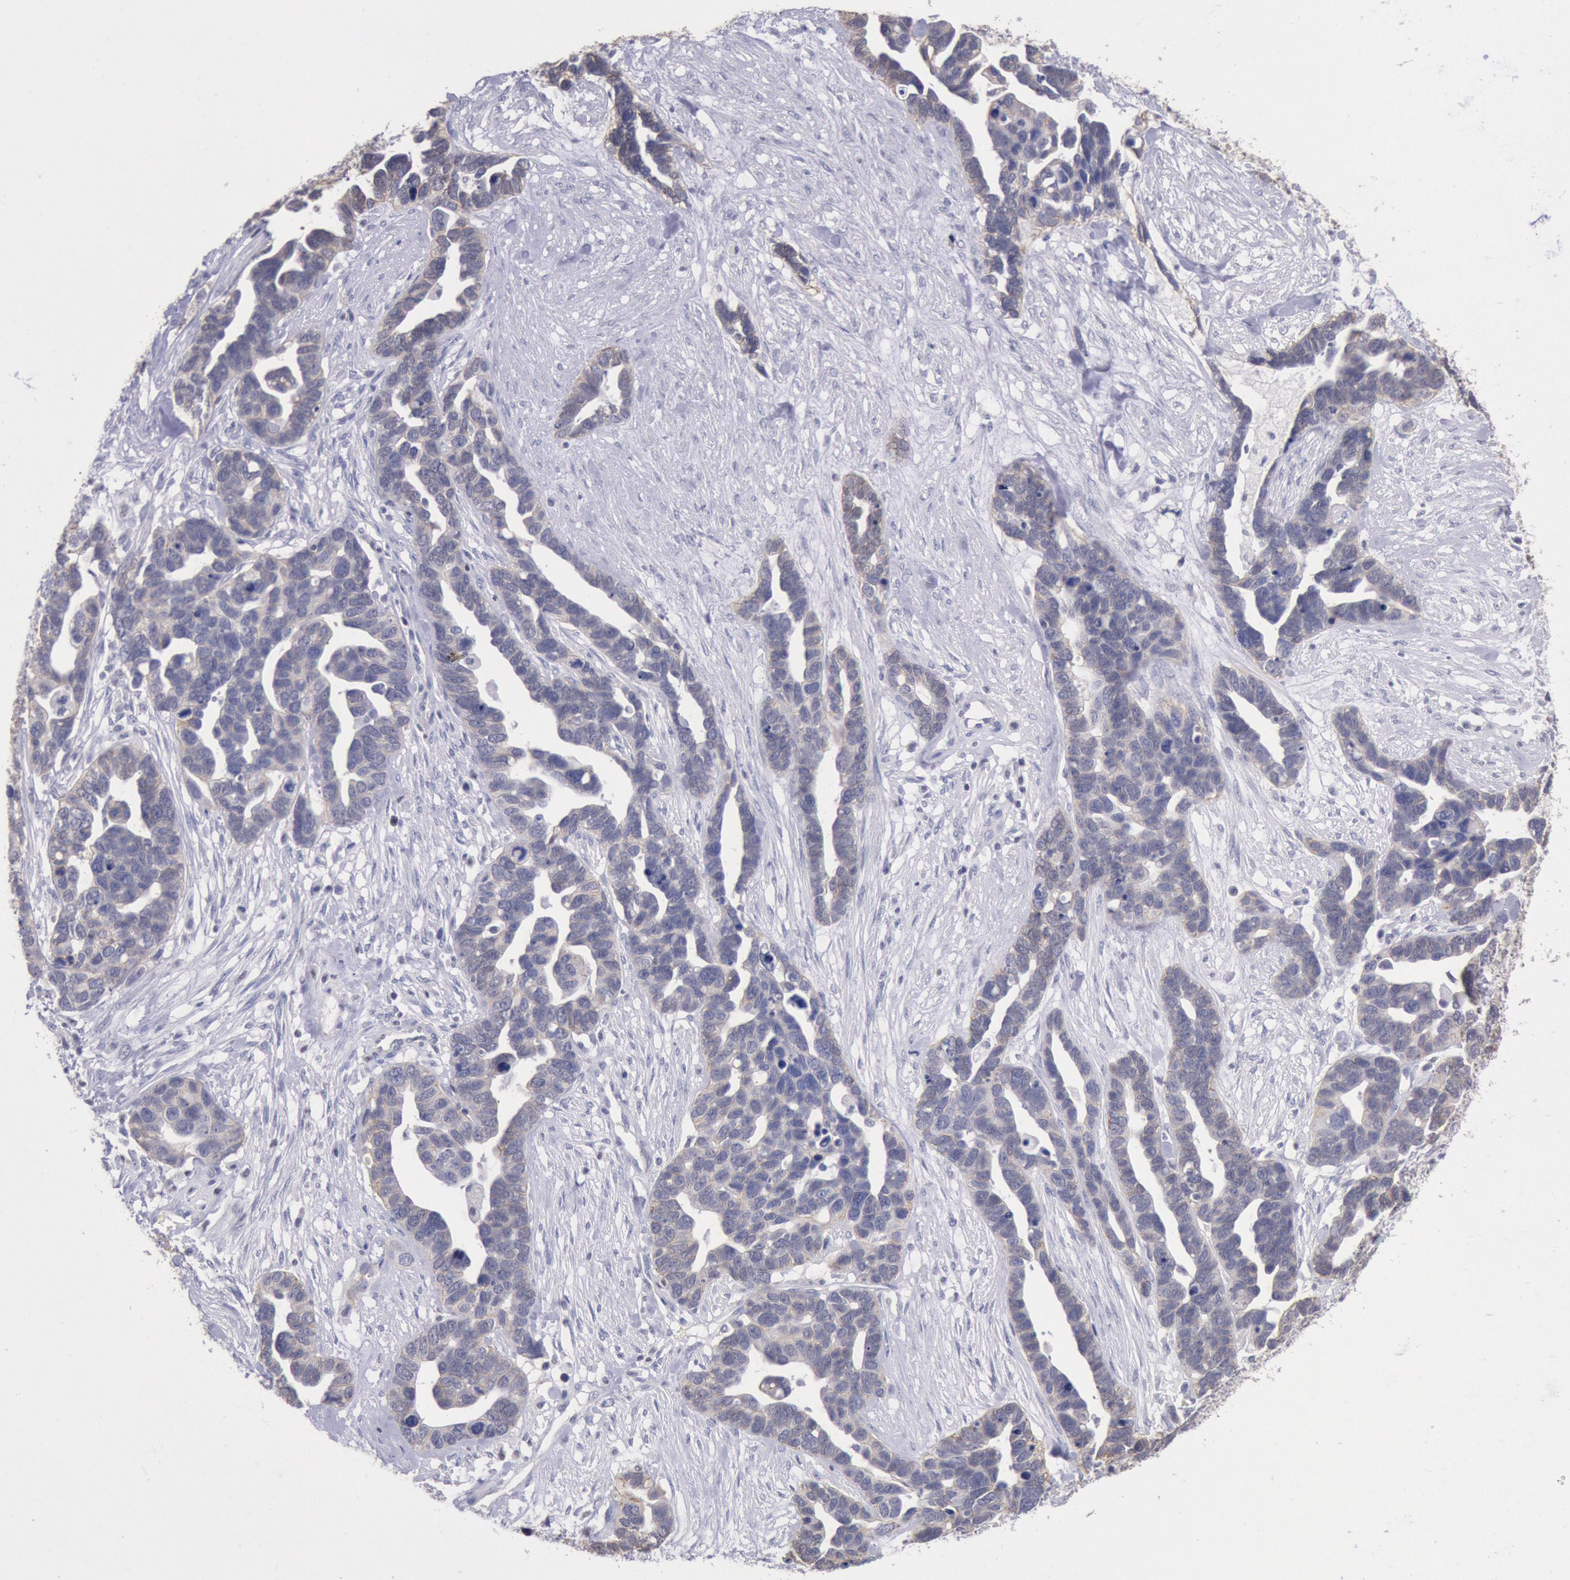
{"staining": {"intensity": "negative", "quantity": "none", "location": "none"}, "tissue": "ovarian cancer", "cell_type": "Tumor cells", "image_type": "cancer", "snomed": [{"axis": "morphology", "description": "Cystadenocarcinoma, serous, NOS"}, {"axis": "topography", "description": "Ovary"}], "caption": "Tumor cells are negative for brown protein staining in ovarian cancer (serous cystadenocarcinoma).", "gene": "RPS6KA5", "patient": {"sex": "female", "age": 54}}